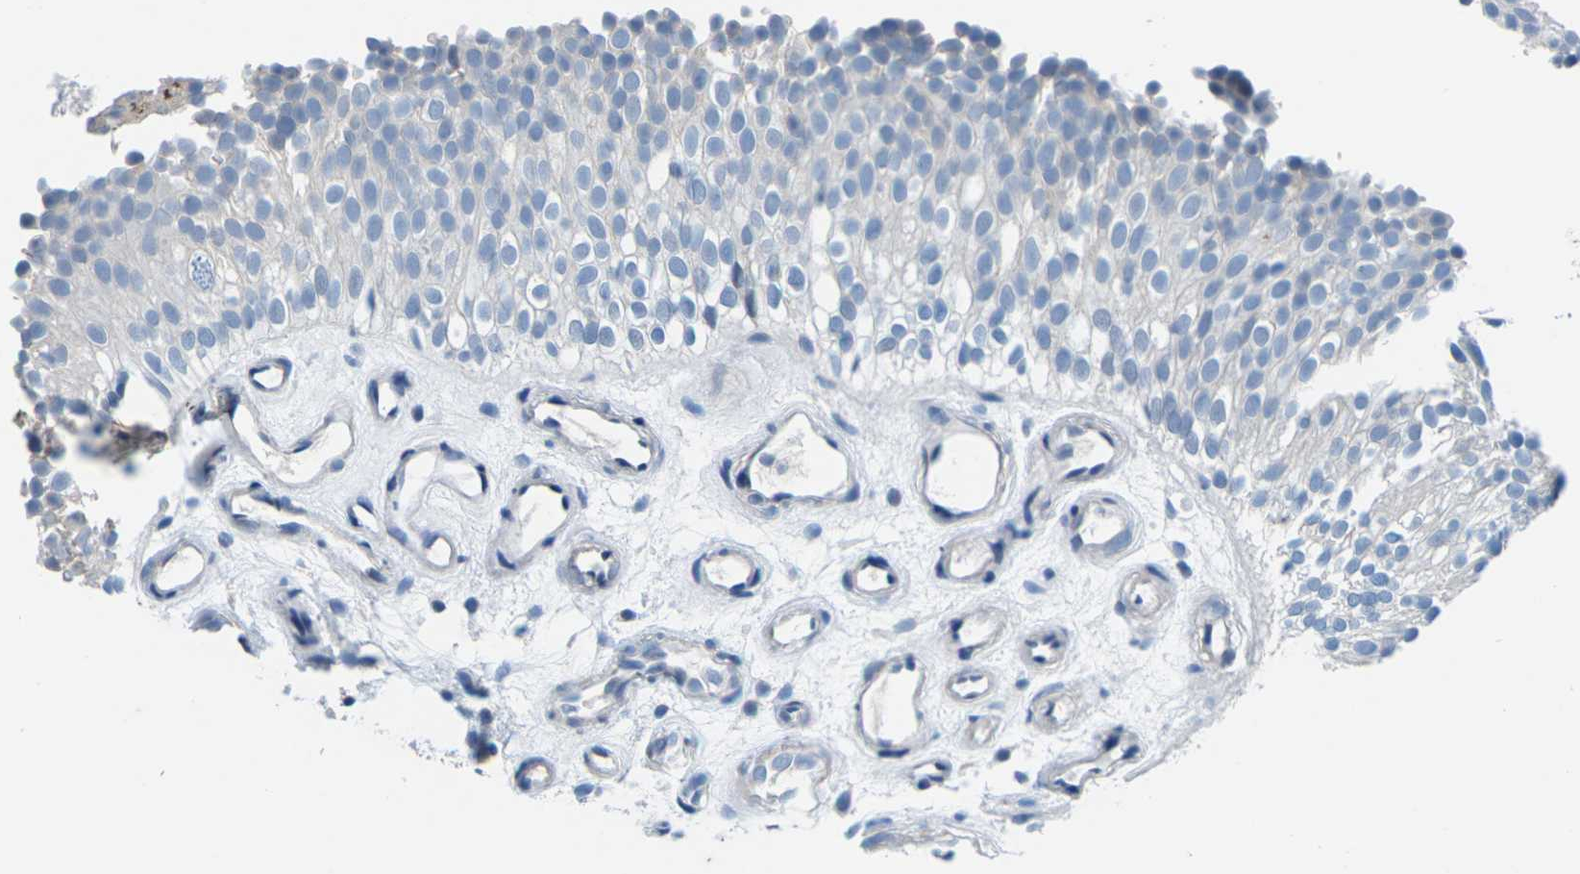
{"staining": {"intensity": "negative", "quantity": "none", "location": "none"}, "tissue": "urothelial cancer", "cell_type": "Tumor cells", "image_type": "cancer", "snomed": [{"axis": "morphology", "description": "Urothelial carcinoma, Low grade"}, {"axis": "topography", "description": "Urinary bladder"}], "caption": "This is an IHC image of human urothelial carcinoma (low-grade). There is no positivity in tumor cells.", "gene": "UMOD", "patient": {"sex": "male", "age": 78}}